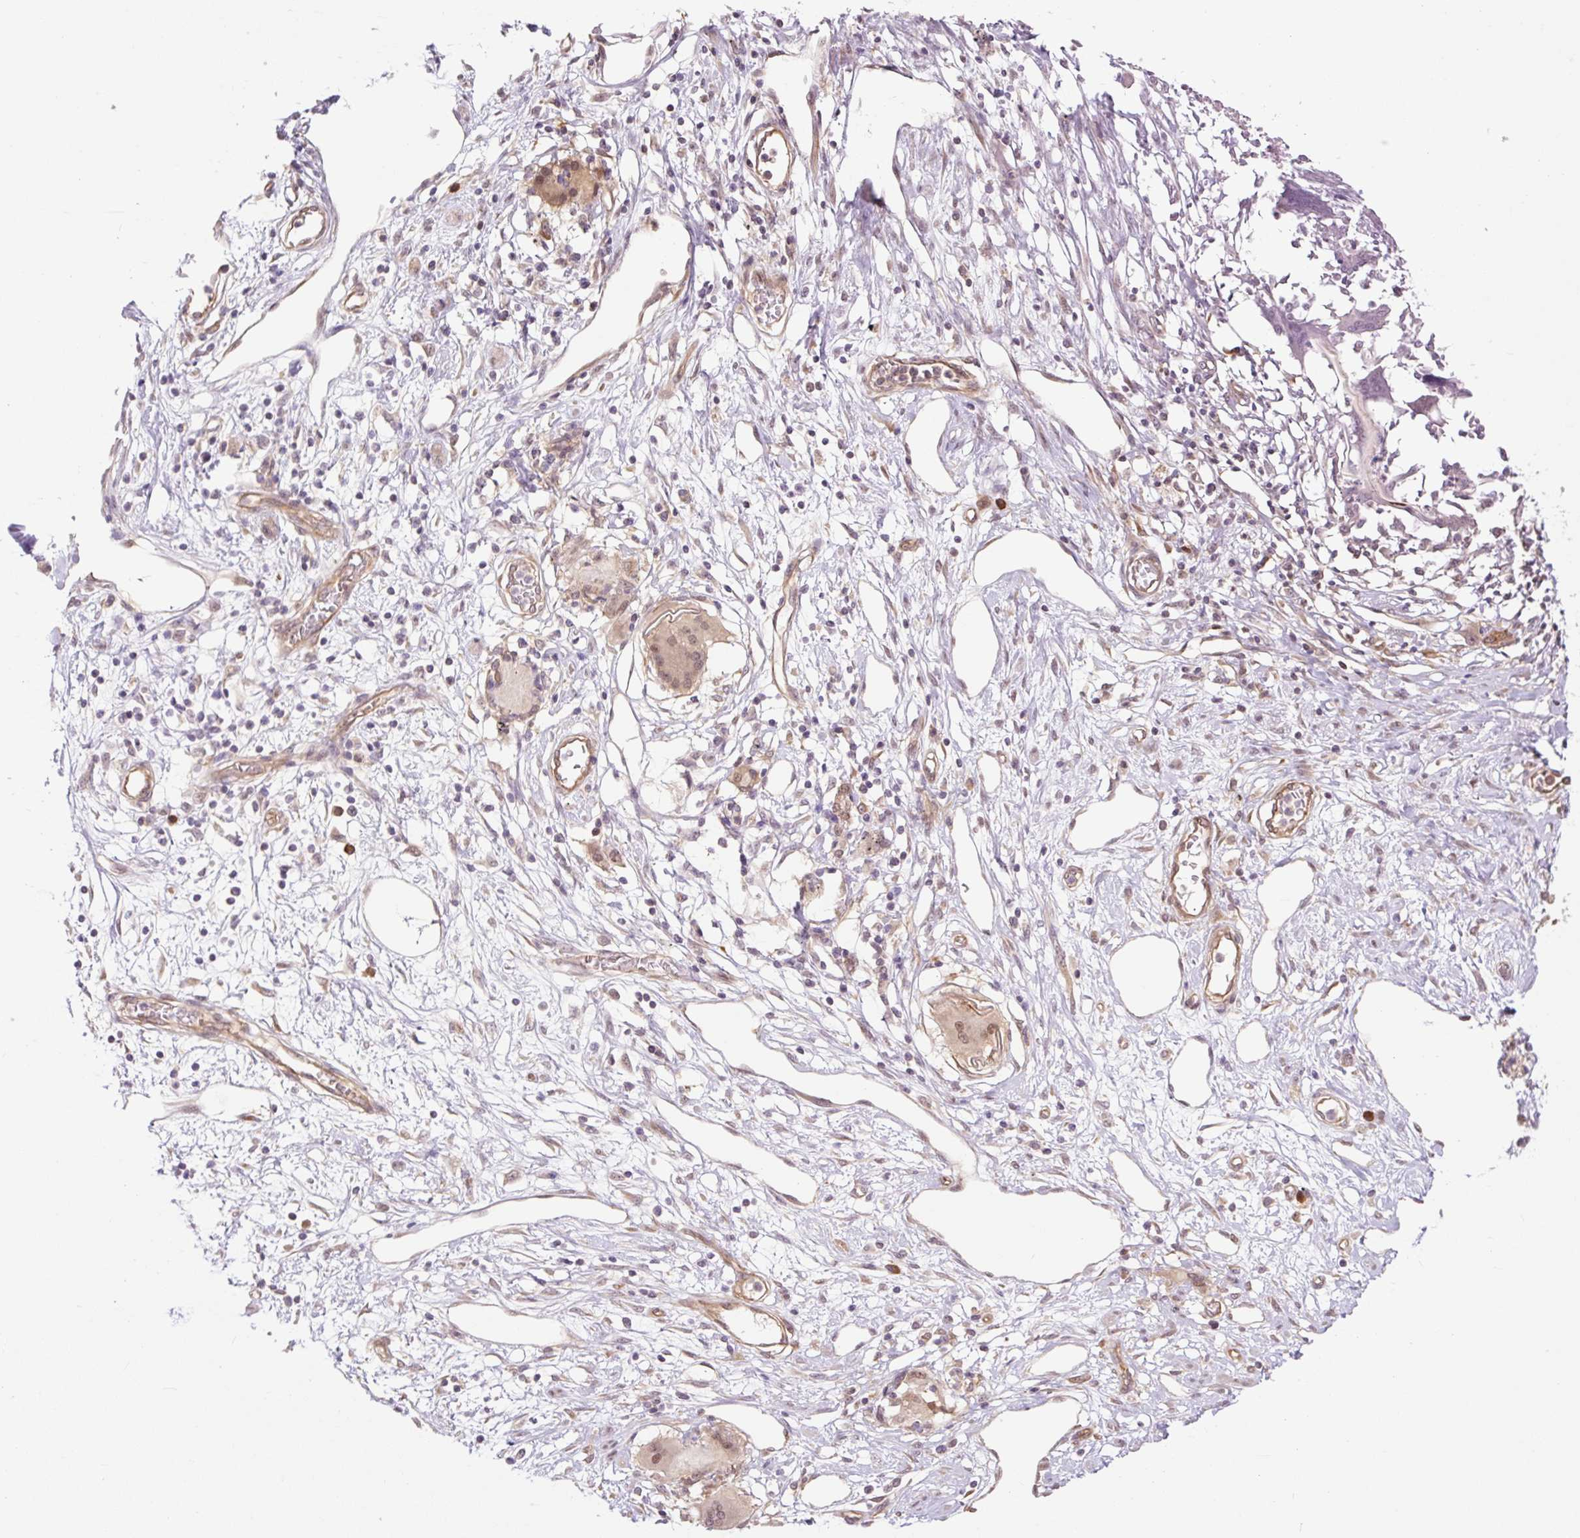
{"staining": {"intensity": "weak", "quantity": ">75%", "location": "cytoplasmic/membranous,nuclear"}, "tissue": "stomach cancer", "cell_type": "Tumor cells", "image_type": "cancer", "snomed": [{"axis": "morphology", "description": "Adenocarcinoma, NOS"}, {"axis": "morphology", "description": "Adenocarcinoma, High grade"}, {"axis": "topography", "description": "Stomach, upper"}, {"axis": "topography", "description": "Stomach, lower"}], "caption": "Immunohistochemical staining of human stomach cancer displays low levels of weak cytoplasmic/membranous and nuclear positivity in about >75% of tumor cells.", "gene": "TPT1", "patient": {"sex": "female", "age": 65}}